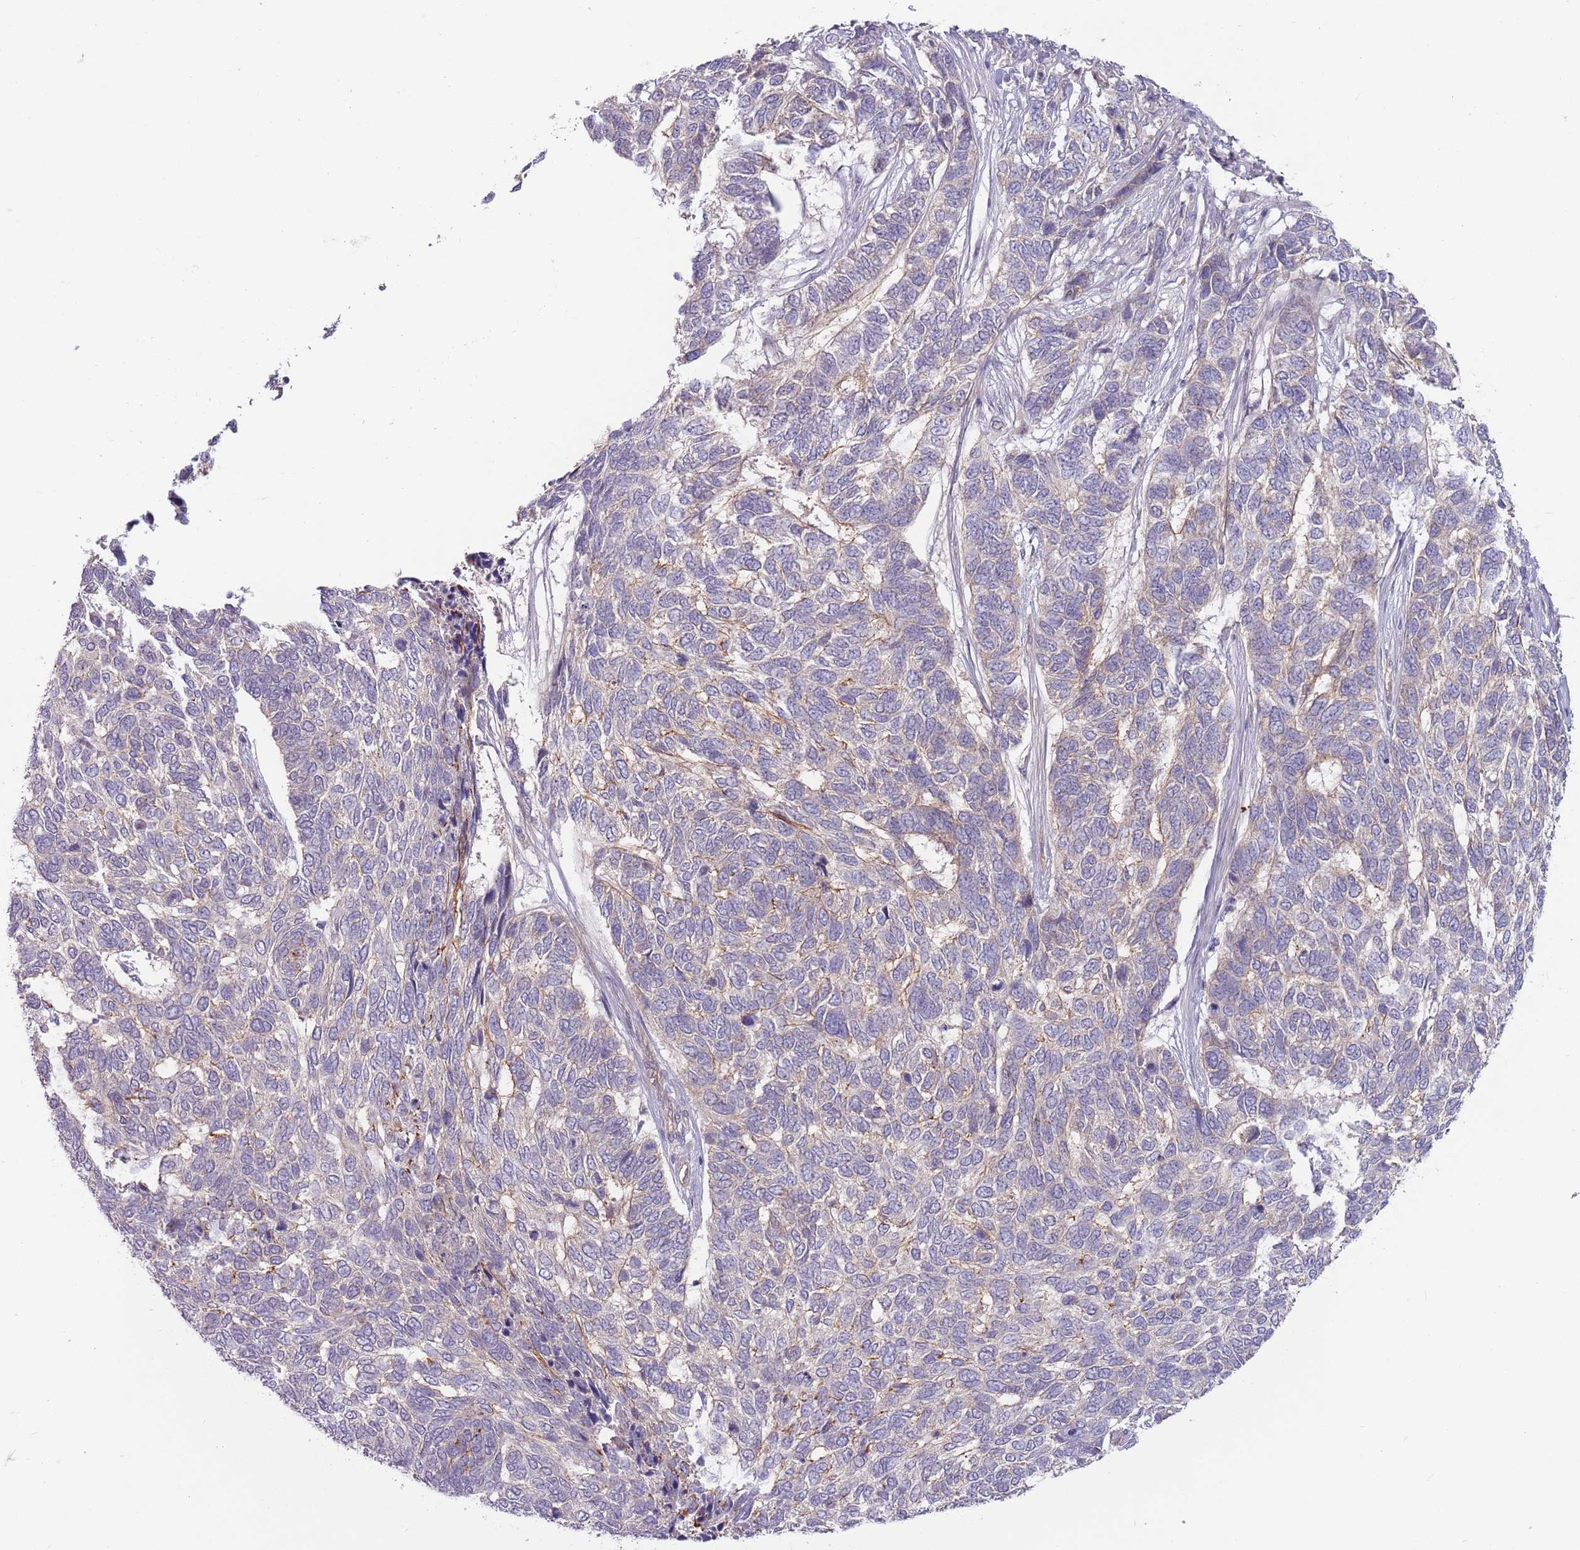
{"staining": {"intensity": "negative", "quantity": "none", "location": "none"}, "tissue": "skin cancer", "cell_type": "Tumor cells", "image_type": "cancer", "snomed": [{"axis": "morphology", "description": "Basal cell carcinoma"}, {"axis": "topography", "description": "Skin"}], "caption": "A micrograph of skin basal cell carcinoma stained for a protein shows no brown staining in tumor cells. (DAB immunohistochemistry with hematoxylin counter stain).", "gene": "SAV1", "patient": {"sex": "female", "age": 65}}